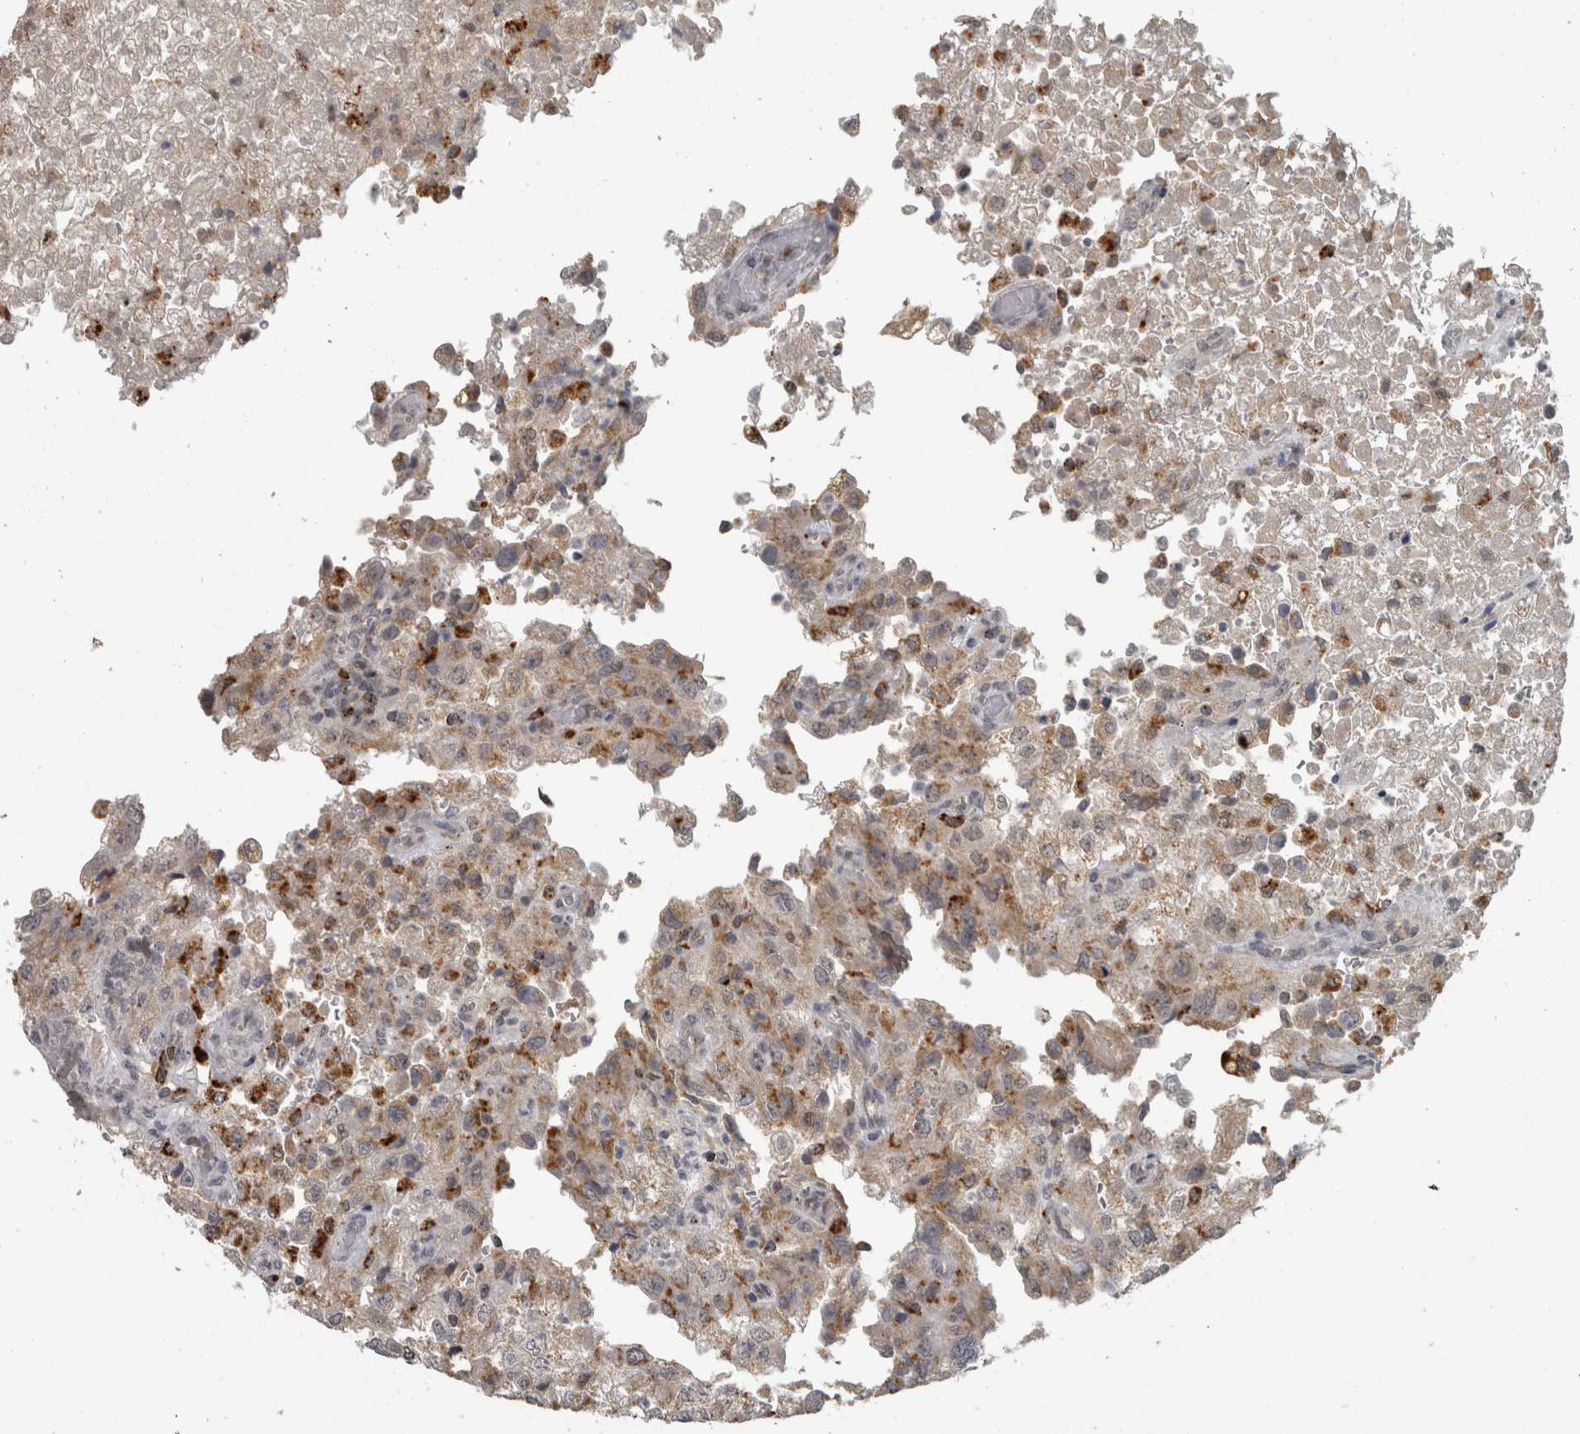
{"staining": {"intensity": "moderate", "quantity": "25%-75%", "location": "cytoplasmic/membranous"}, "tissue": "renal cancer", "cell_type": "Tumor cells", "image_type": "cancer", "snomed": [{"axis": "morphology", "description": "Adenocarcinoma, NOS"}, {"axis": "topography", "description": "Kidney"}], "caption": "The immunohistochemical stain highlights moderate cytoplasmic/membranous staining in tumor cells of renal cancer tissue. (DAB (3,3'-diaminobenzidine) IHC with brightfield microscopy, high magnification).", "gene": "NAAA", "patient": {"sex": "female", "age": 54}}